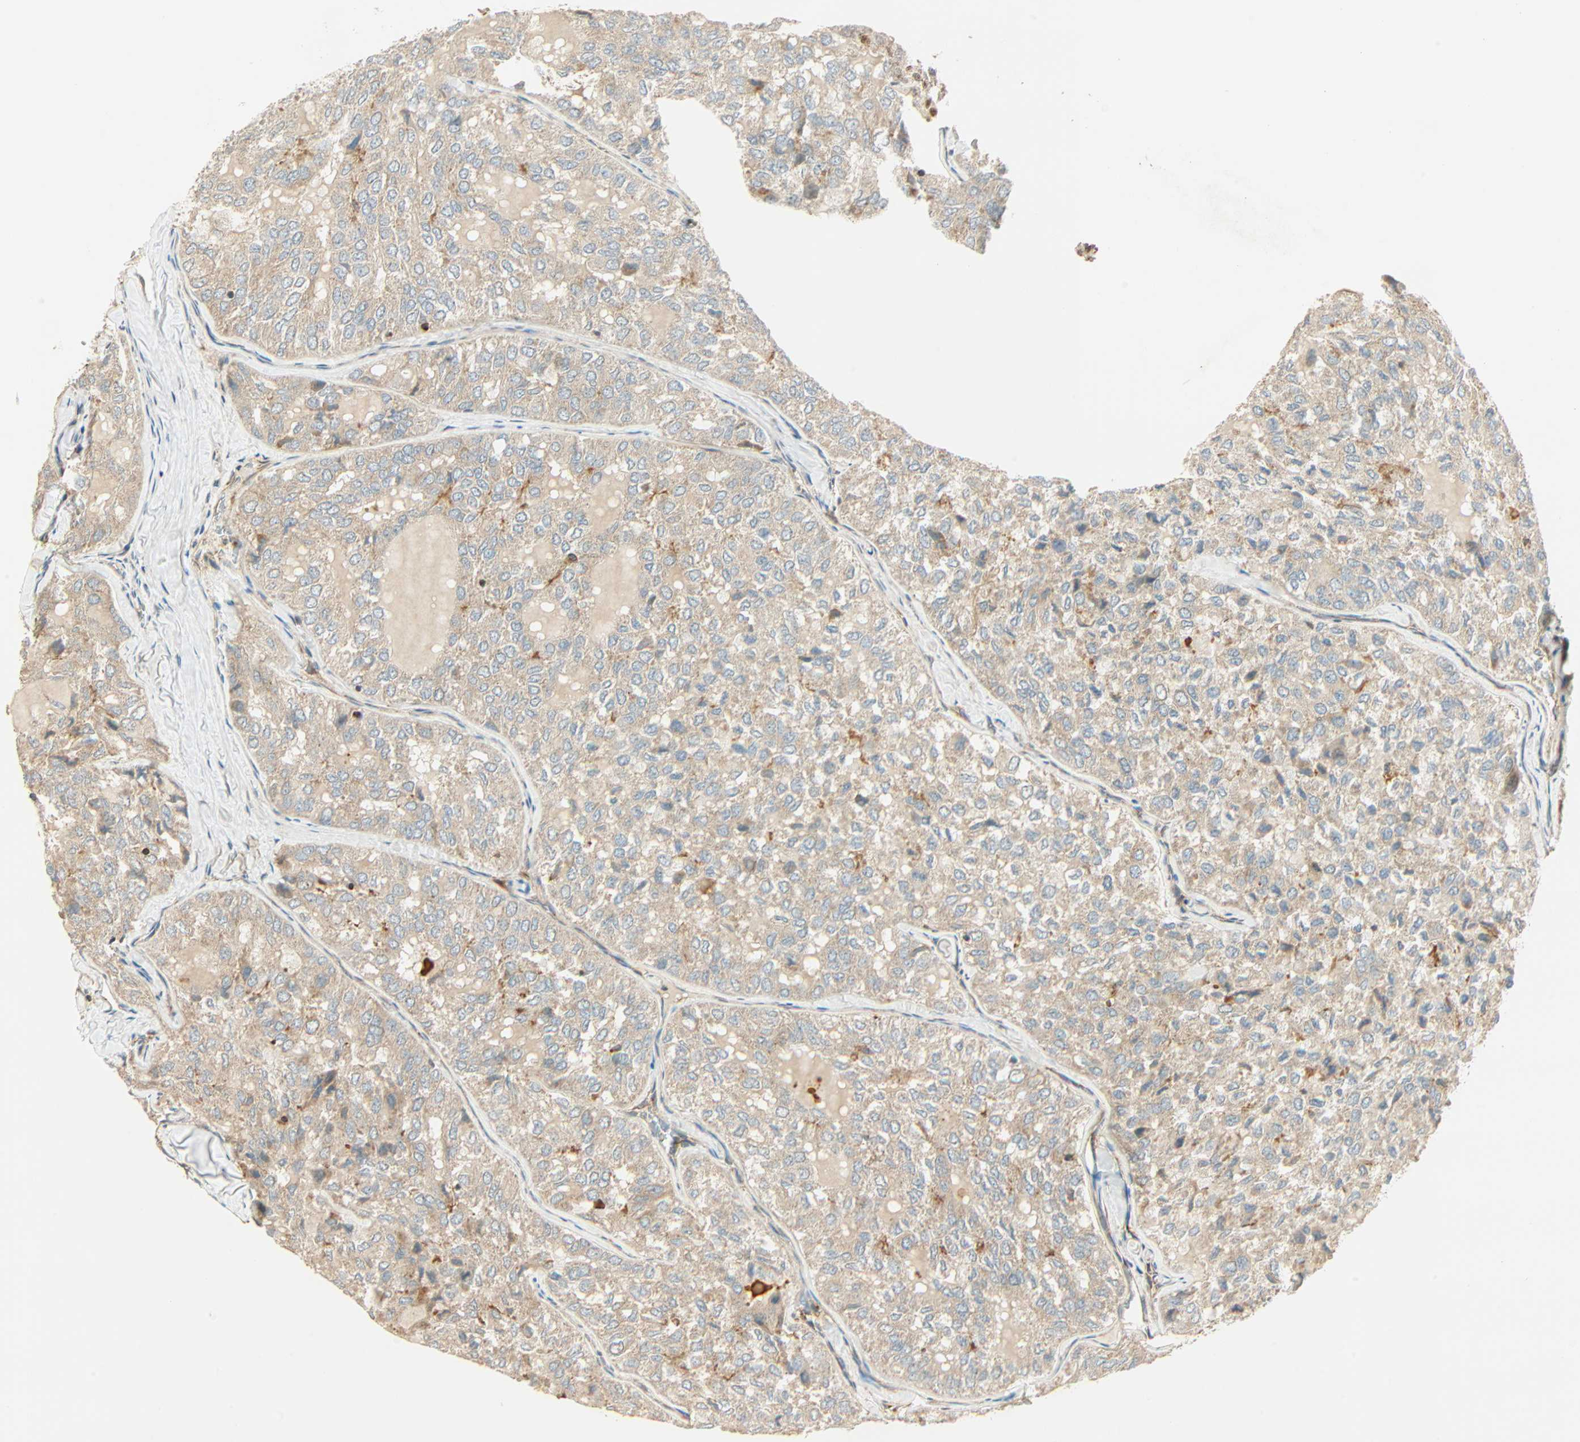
{"staining": {"intensity": "strong", "quantity": ">75%", "location": "cytoplasmic/membranous,nuclear"}, "tissue": "thyroid cancer", "cell_type": "Tumor cells", "image_type": "cancer", "snomed": [{"axis": "morphology", "description": "Follicular adenoma carcinoma, NOS"}, {"axis": "topography", "description": "Thyroid gland"}], "caption": "Strong cytoplasmic/membranous and nuclear positivity for a protein is identified in about >75% of tumor cells of follicular adenoma carcinoma (thyroid) using IHC.", "gene": "PNPLA6", "patient": {"sex": "male", "age": 75}}